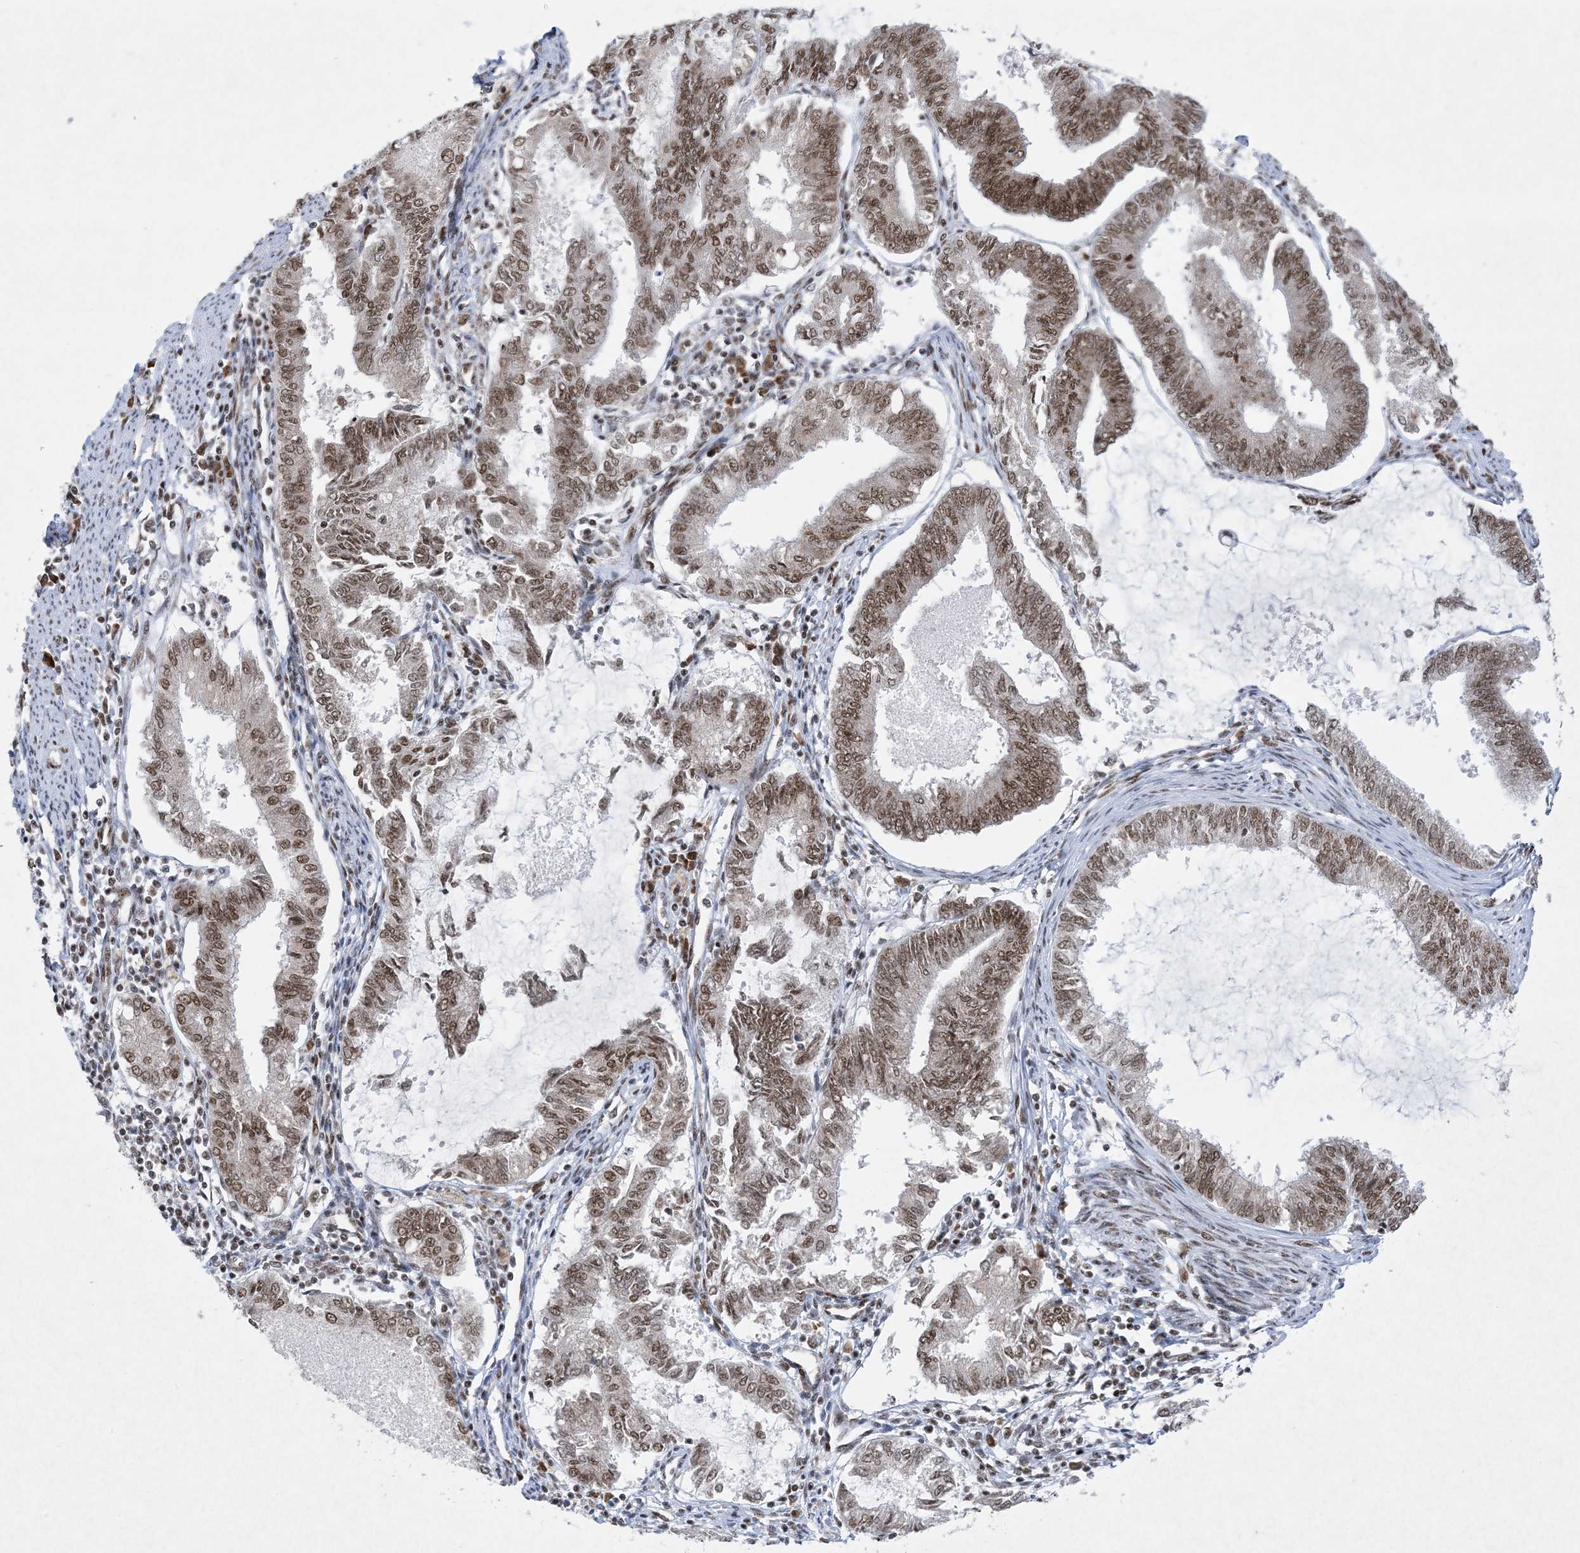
{"staining": {"intensity": "moderate", "quantity": ">75%", "location": "nuclear"}, "tissue": "endometrial cancer", "cell_type": "Tumor cells", "image_type": "cancer", "snomed": [{"axis": "morphology", "description": "Adenocarcinoma, NOS"}, {"axis": "topography", "description": "Endometrium"}], "caption": "A photomicrograph of endometrial adenocarcinoma stained for a protein exhibits moderate nuclear brown staining in tumor cells.", "gene": "PKNOX2", "patient": {"sex": "female", "age": 86}}